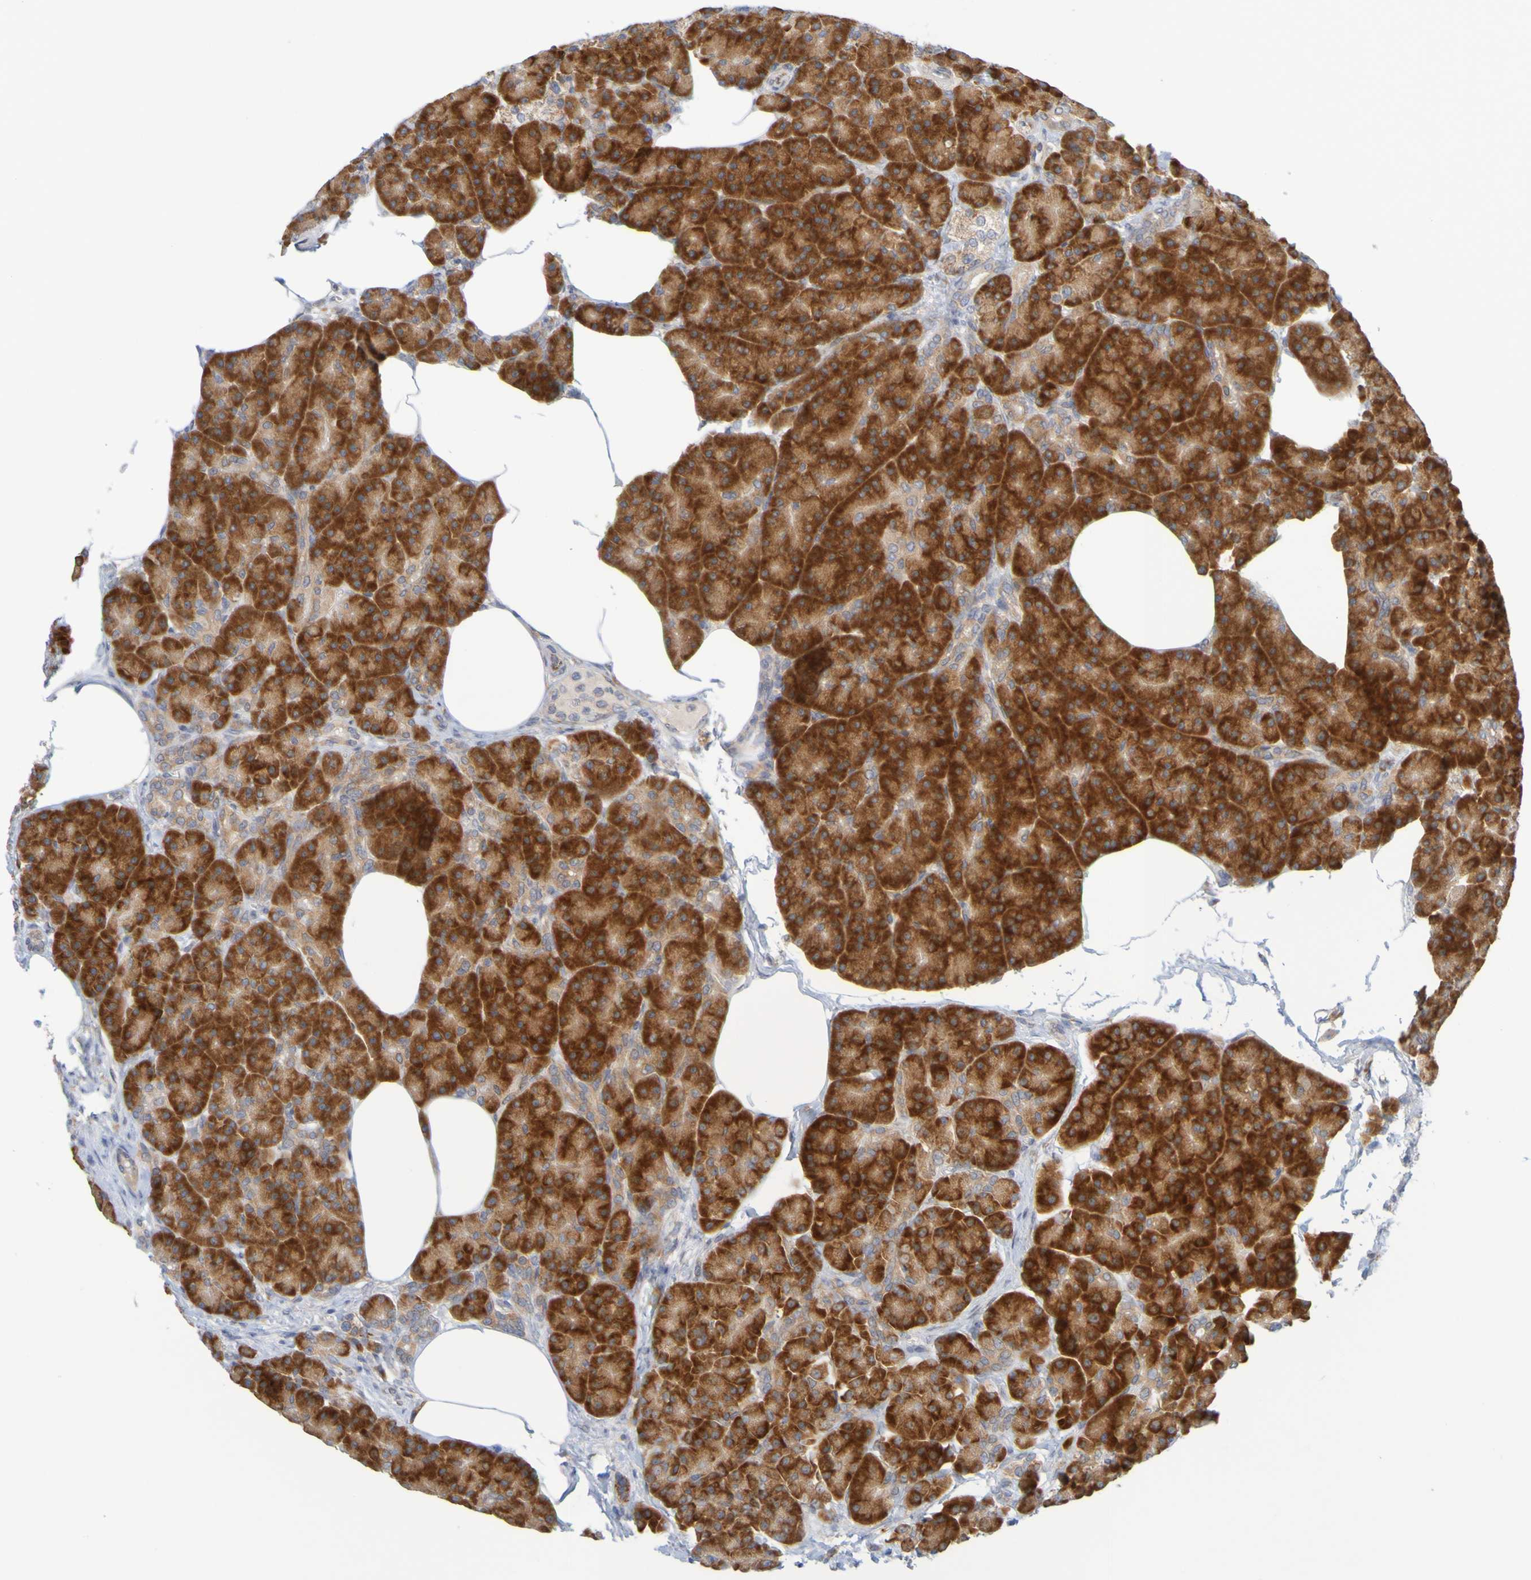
{"staining": {"intensity": "strong", "quantity": ">75%", "location": "cytoplasmic/membranous"}, "tissue": "pancreas", "cell_type": "Exocrine glandular cells", "image_type": "normal", "snomed": [{"axis": "morphology", "description": "Normal tissue, NOS"}, {"axis": "topography", "description": "Pancreas"}], "caption": "Pancreas stained with immunohistochemistry (IHC) reveals strong cytoplasmic/membranous positivity in approximately >75% of exocrine glandular cells.", "gene": "MOGS", "patient": {"sex": "female", "age": 70}}